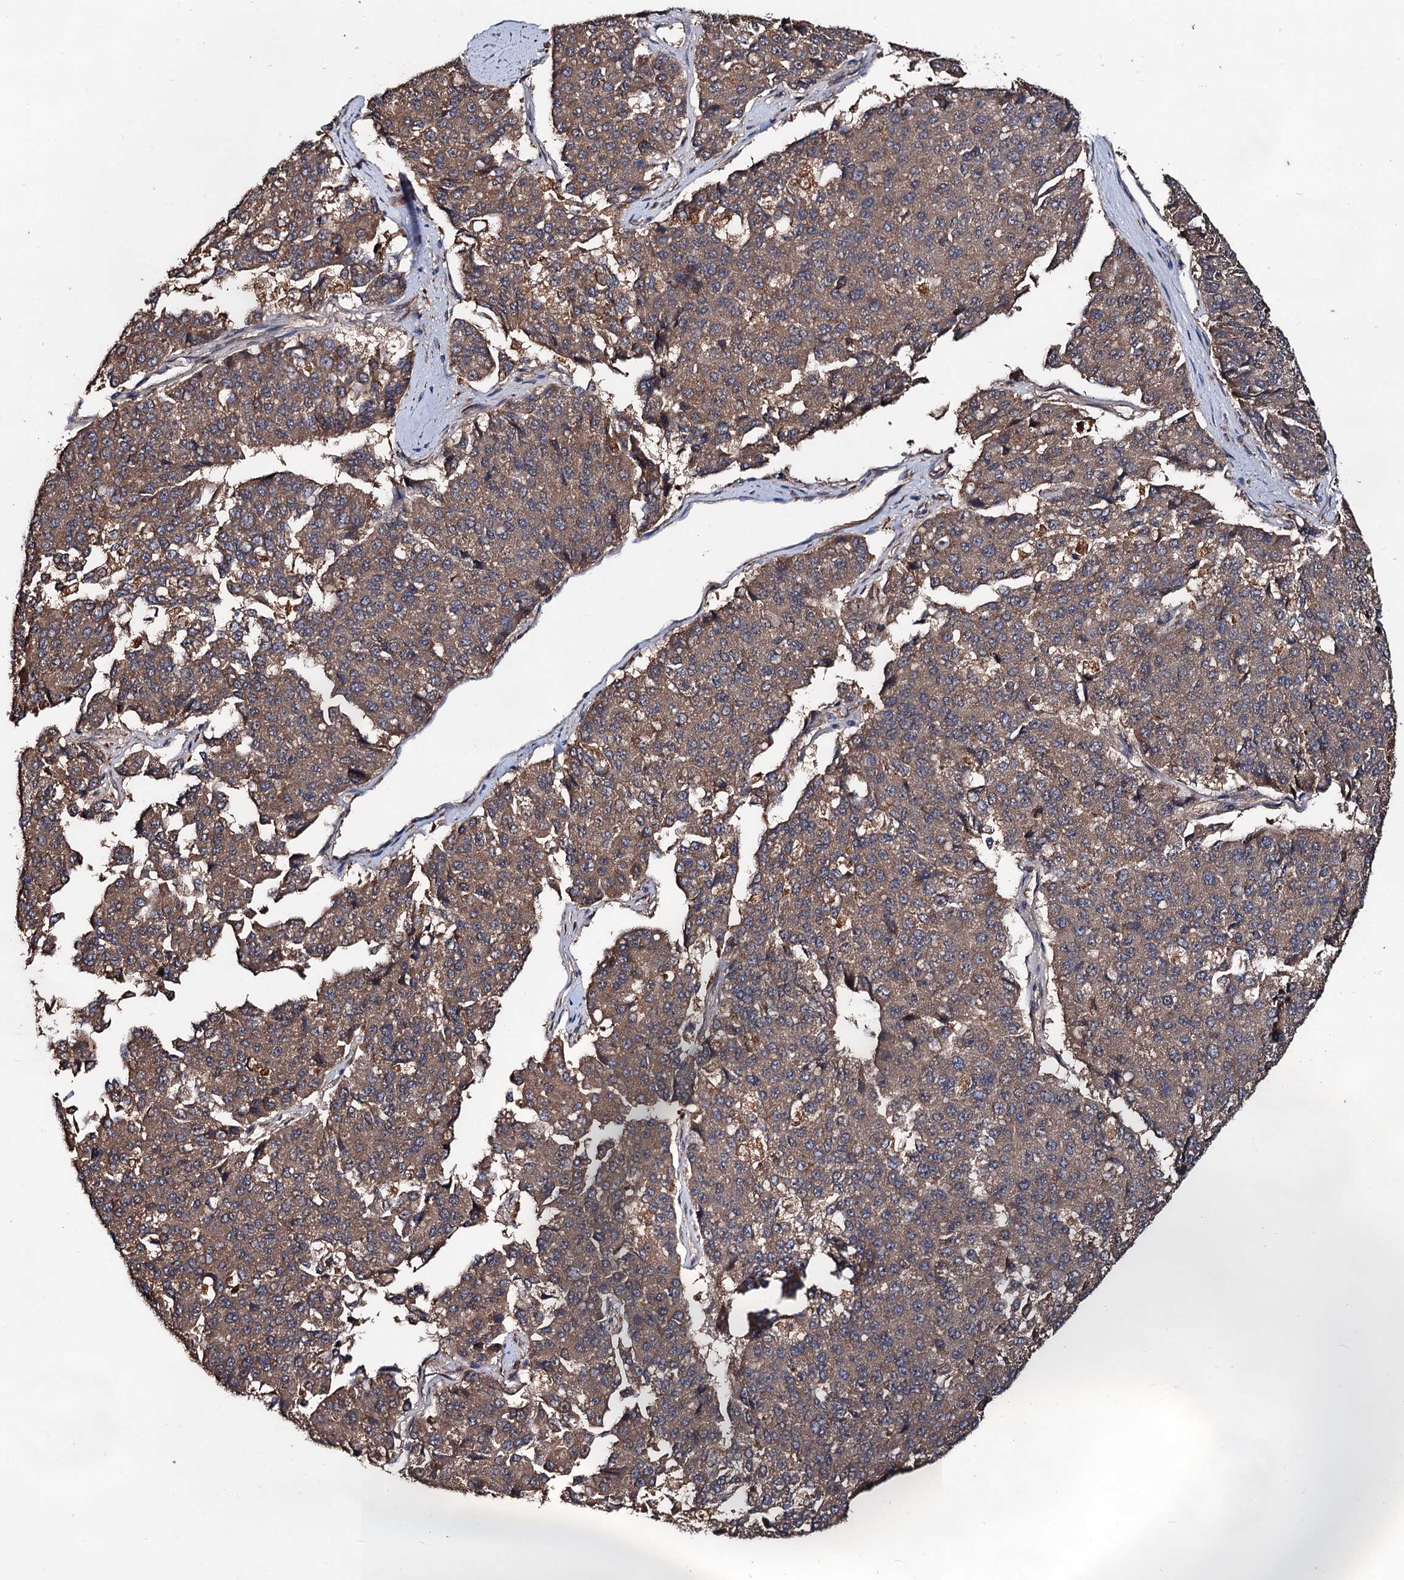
{"staining": {"intensity": "moderate", "quantity": ">75%", "location": "cytoplasmic/membranous"}, "tissue": "pancreatic cancer", "cell_type": "Tumor cells", "image_type": "cancer", "snomed": [{"axis": "morphology", "description": "Adenocarcinoma, NOS"}, {"axis": "topography", "description": "Pancreas"}], "caption": "Protein staining of adenocarcinoma (pancreatic) tissue shows moderate cytoplasmic/membranous expression in about >75% of tumor cells.", "gene": "TEX9", "patient": {"sex": "male", "age": 50}}